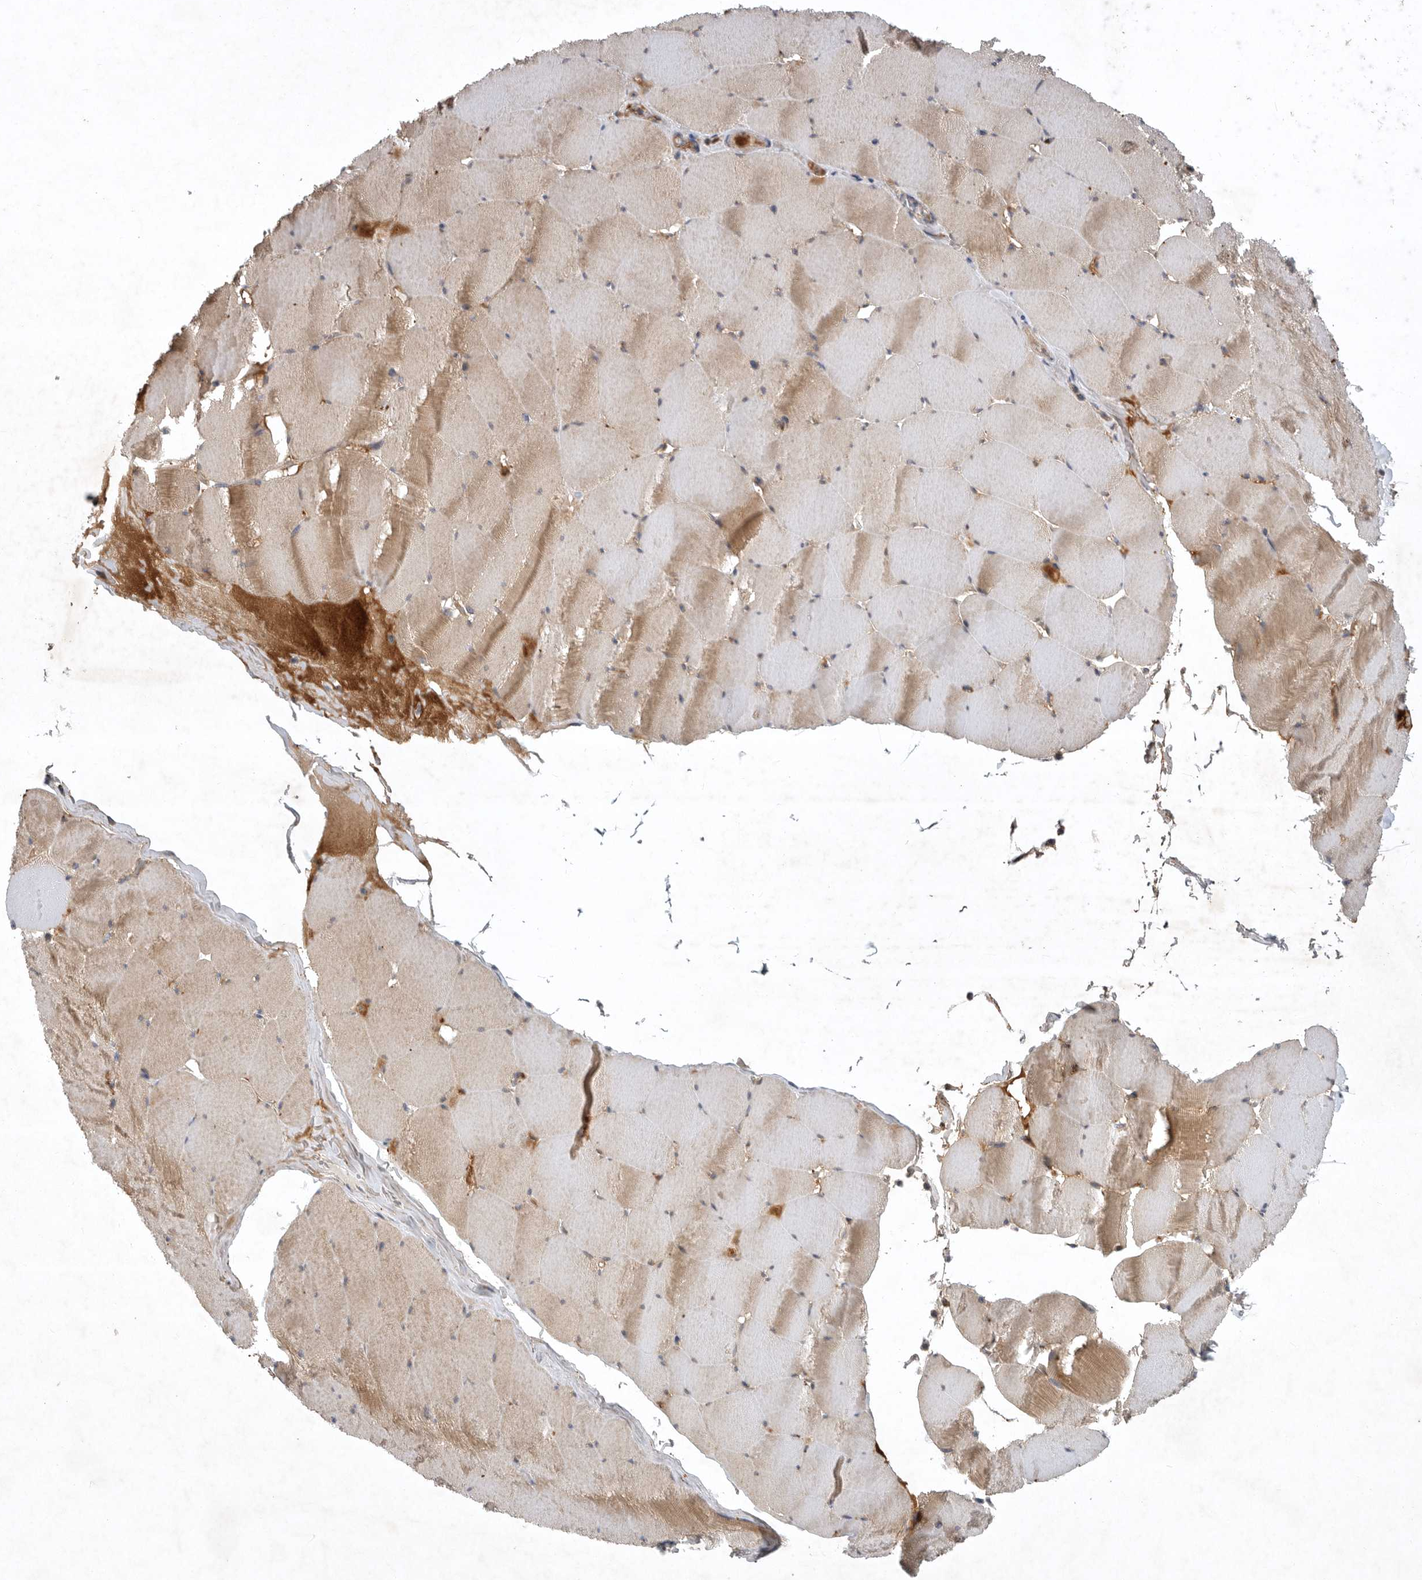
{"staining": {"intensity": "moderate", "quantity": ">75%", "location": "cytoplasmic/membranous"}, "tissue": "skeletal muscle", "cell_type": "Myocytes", "image_type": "normal", "snomed": [{"axis": "morphology", "description": "Normal tissue, NOS"}, {"axis": "topography", "description": "Skeletal muscle"}], "caption": "This is a micrograph of IHC staining of unremarkable skeletal muscle, which shows moderate staining in the cytoplasmic/membranous of myocytes.", "gene": "MLPH", "patient": {"sex": "male", "age": 62}}